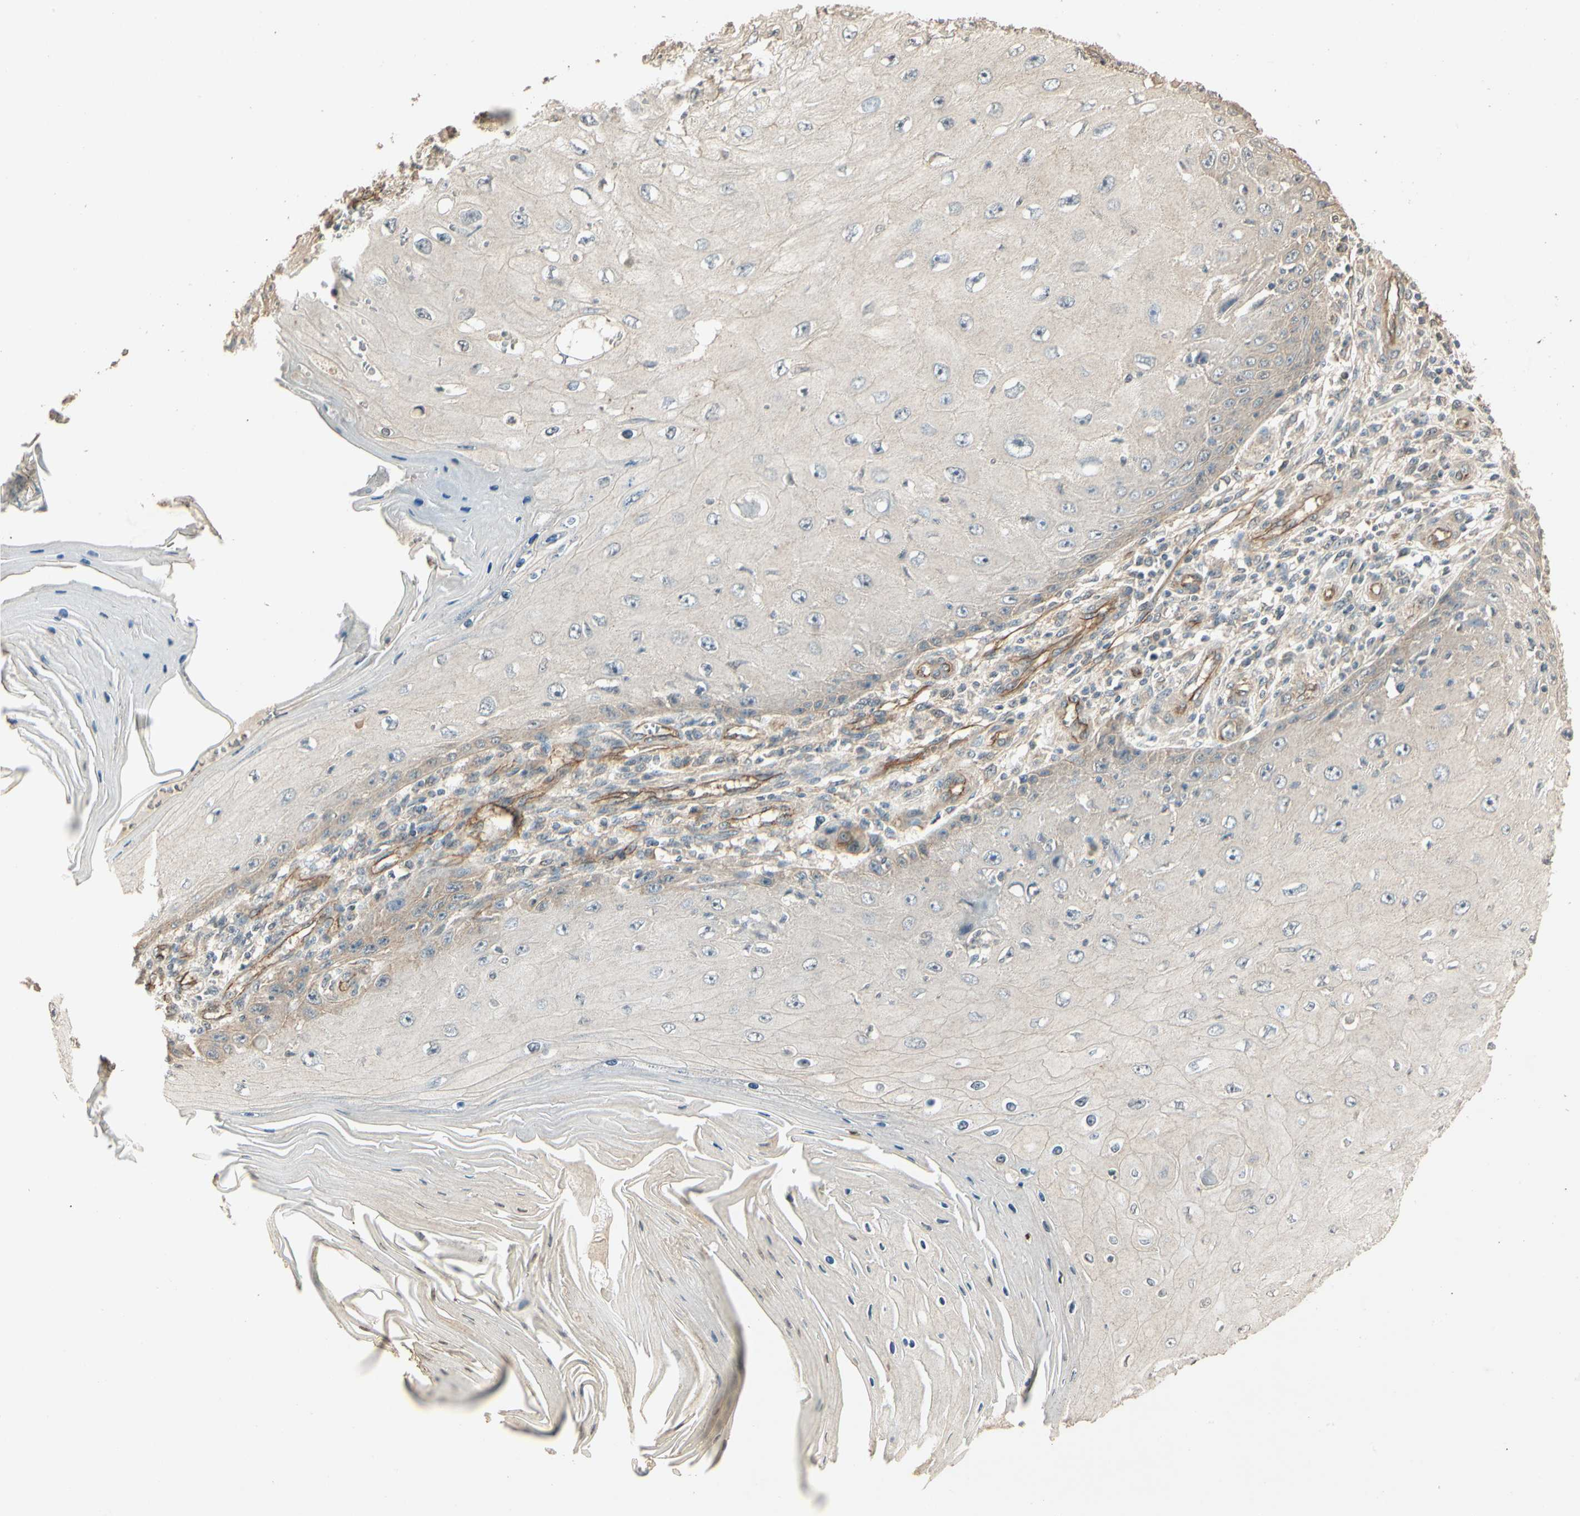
{"staining": {"intensity": "negative", "quantity": "none", "location": "none"}, "tissue": "skin cancer", "cell_type": "Tumor cells", "image_type": "cancer", "snomed": [{"axis": "morphology", "description": "Squamous cell carcinoma, NOS"}, {"axis": "topography", "description": "Skin"}], "caption": "Immunohistochemistry image of skin cancer stained for a protein (brown), which reveals no staining in tumor cells.", "gene": "RNF180", "patient": {"sex": "female", "age": 73}}